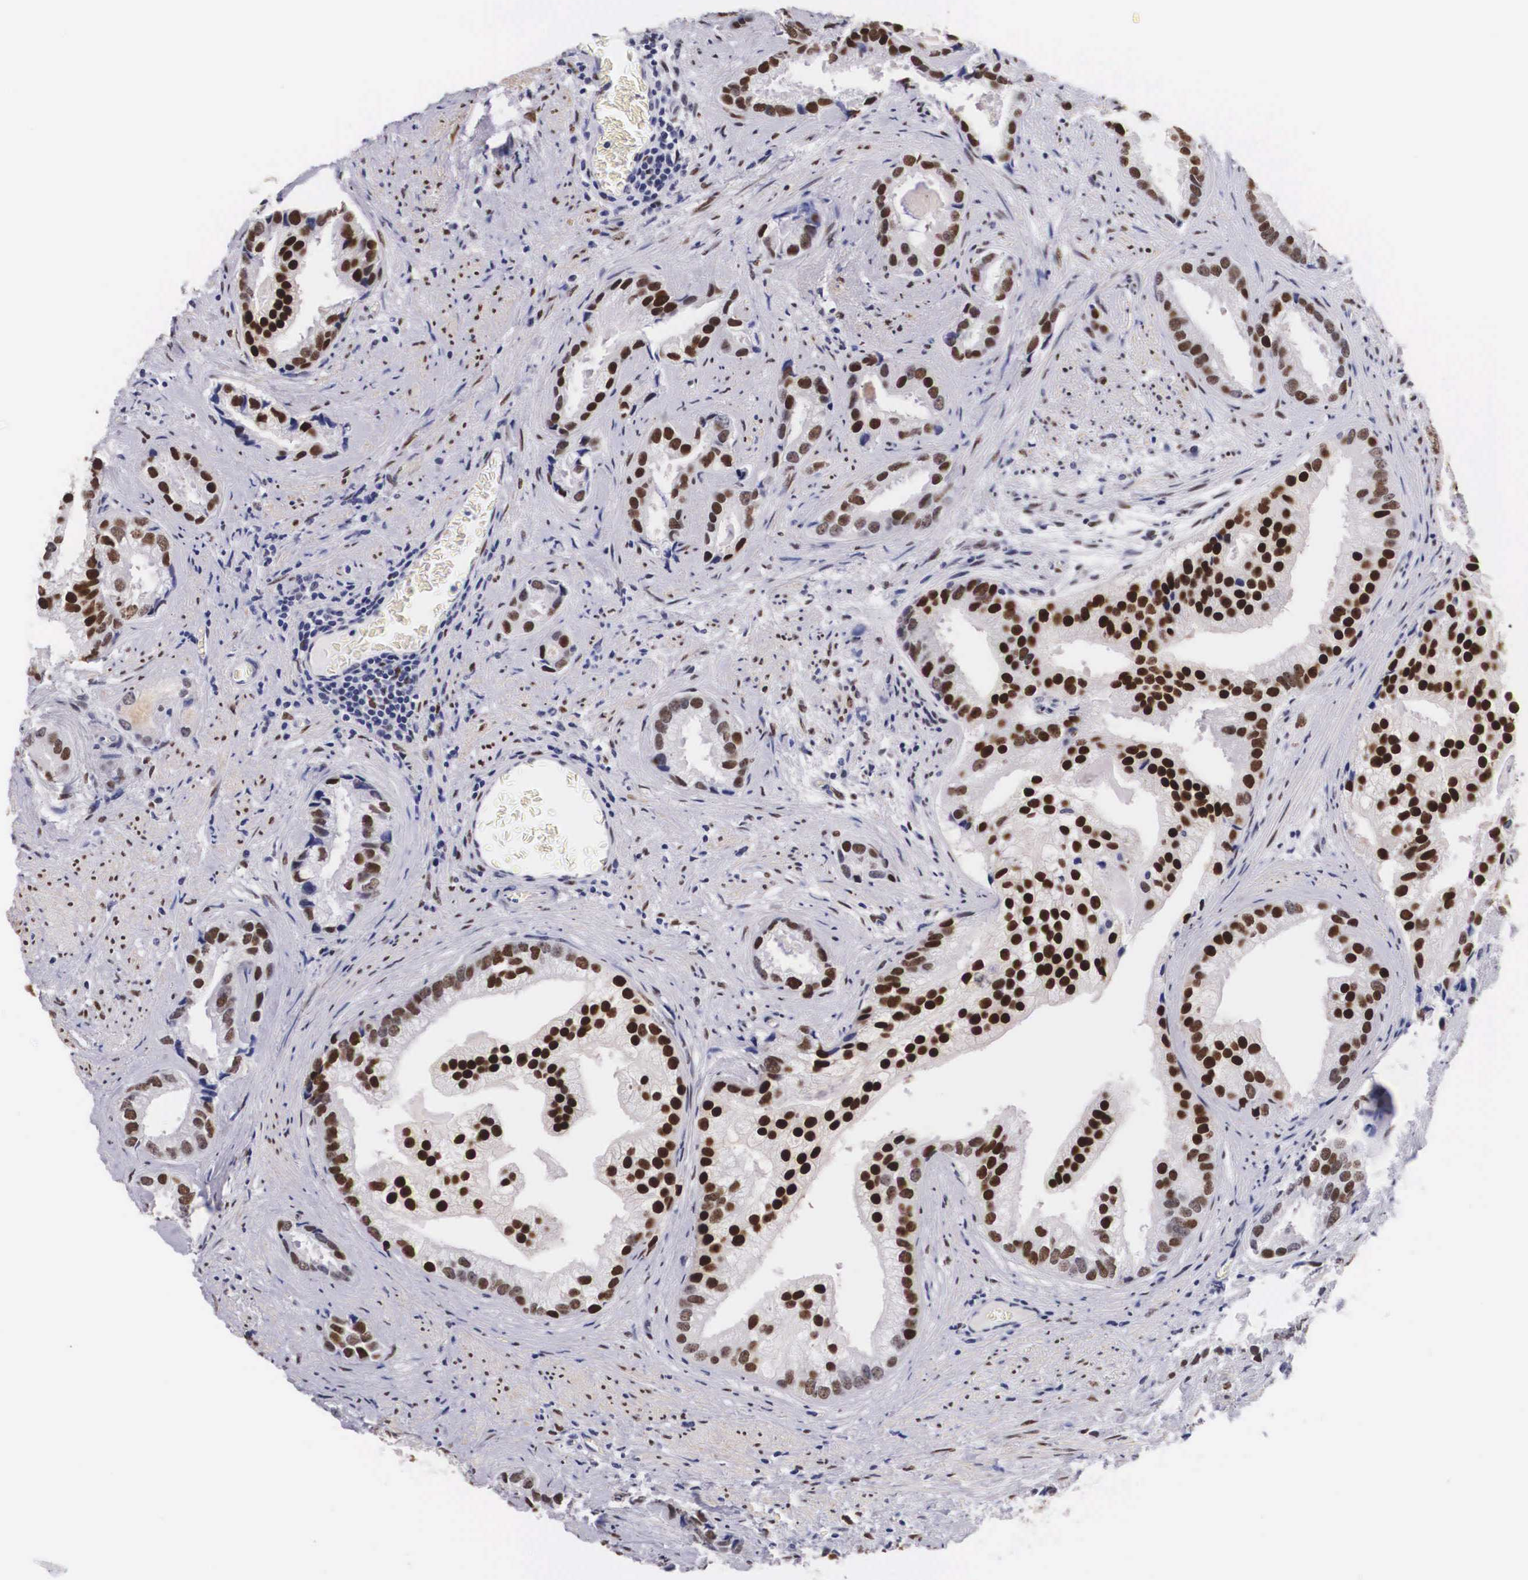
{"staining": {"intensity": "strong", "quantity": ">75%", "location": "nuclear"}, "tissue": "prostate cancer", "cell_type": "Tumor cells", "image_type": "cancer", "snomed": [{"axis": "morphology", "description": "Adenocarcinoma, Medium grade"}, {"axis": "topography", "description": "Prostate"}], "caption": "High-power microscopy captured an immunohistochemistry (IHC) photomicrograph of prostate cancer, revealing strong nuclear positivity in approximately >75% of tumor cells.", "gene": "KHDRBS3", "patient": {"sex": "male", "age": 65}}